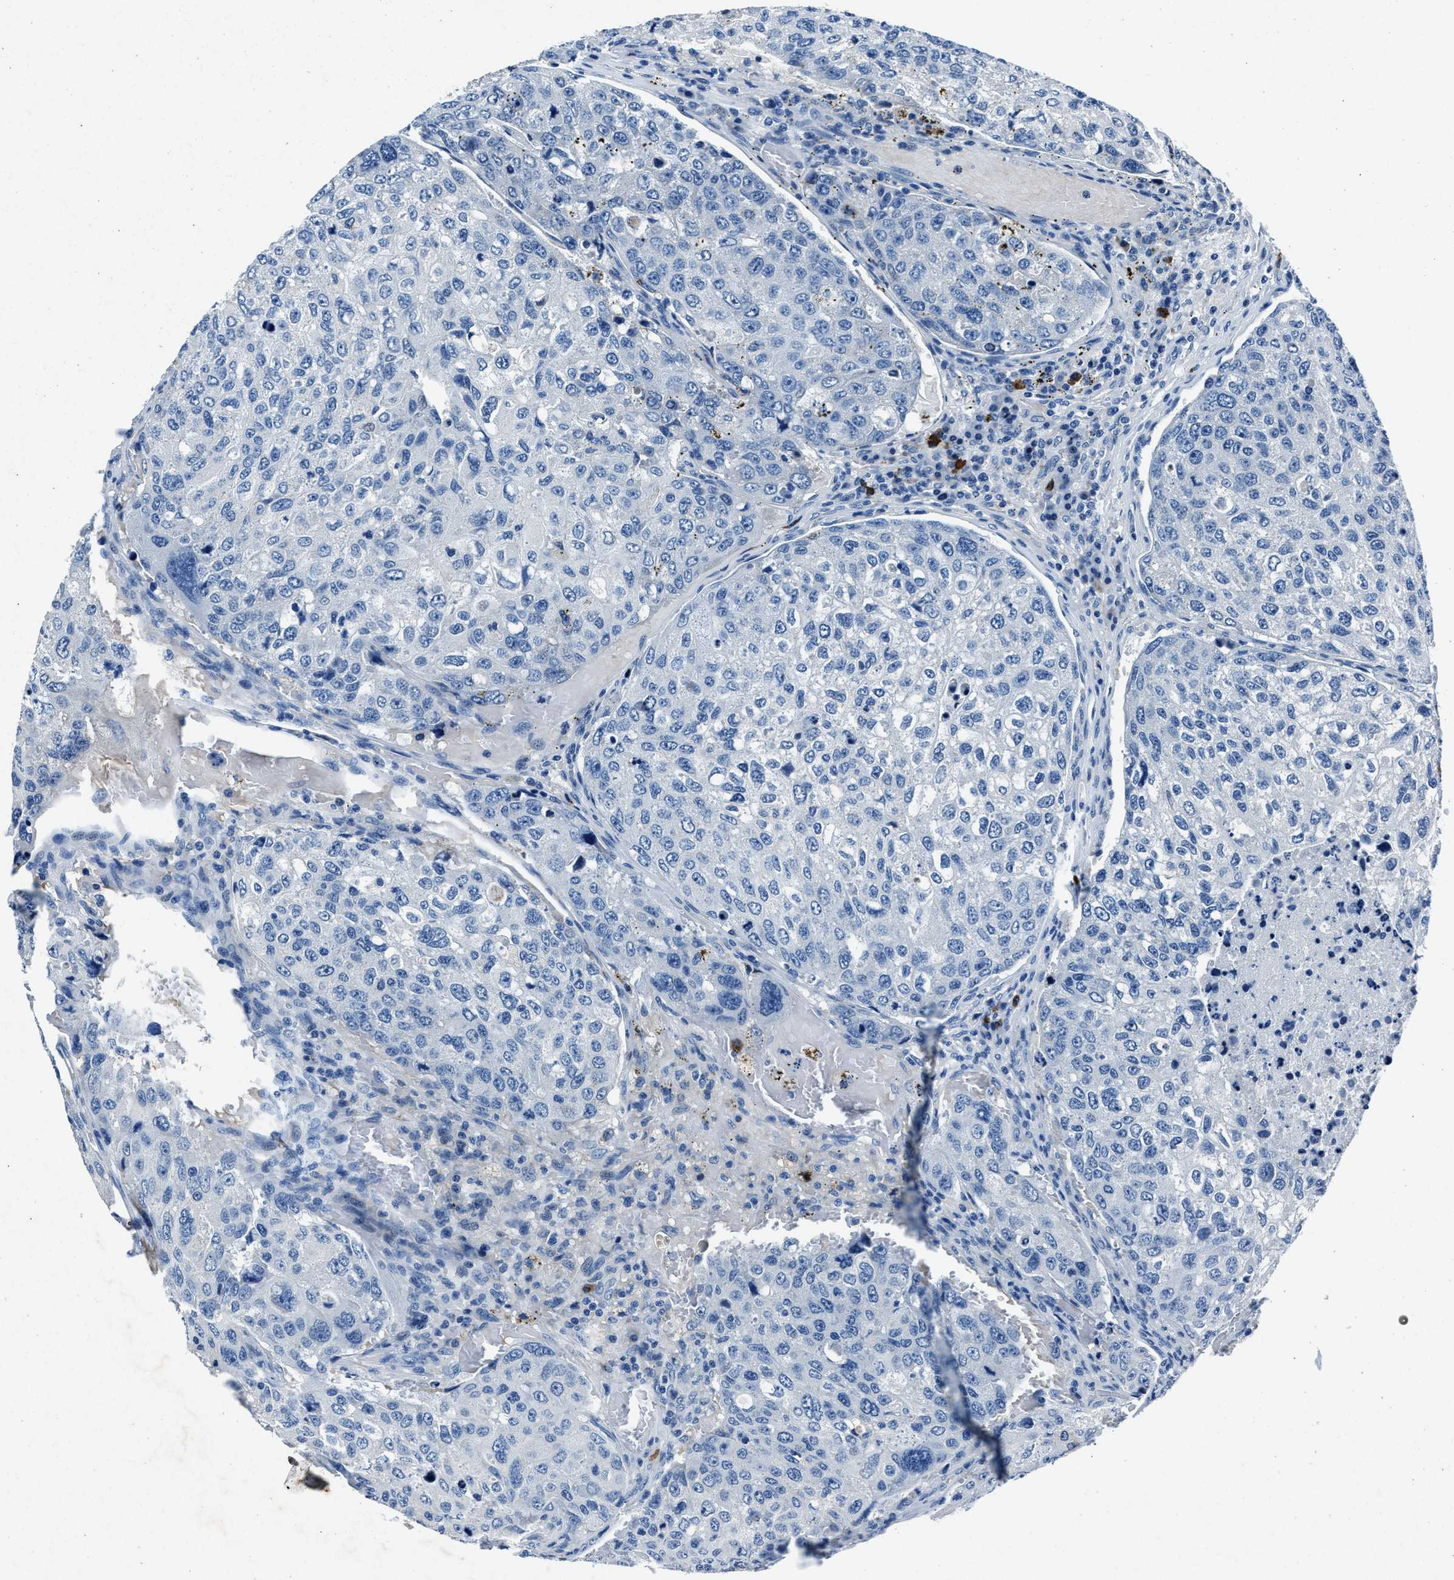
{"staining": {"intensity": "negative", "quantity": "none", "location": "none"}, "tissue": "urothelial cancer", "cell_type": "Tumor cells", "image_type": "cancer", "snomed": [{"axis": "morphology", "description": "Urothelial carcinoma, High grade"}, {"axis": "topography", "description": "Lymph node"}, {"axis": "topography", "description": "Urinary bladder"}], "caption": "Immunohistochemical staining of human urothelial cancer displays no significant positivity in tumor cells. The staining is performed using DAB brown chromogen with nuclei counter-stained in using hematoxylin.", "gene": "NACAD", "patient": {"sex": "male", "age": 51}}